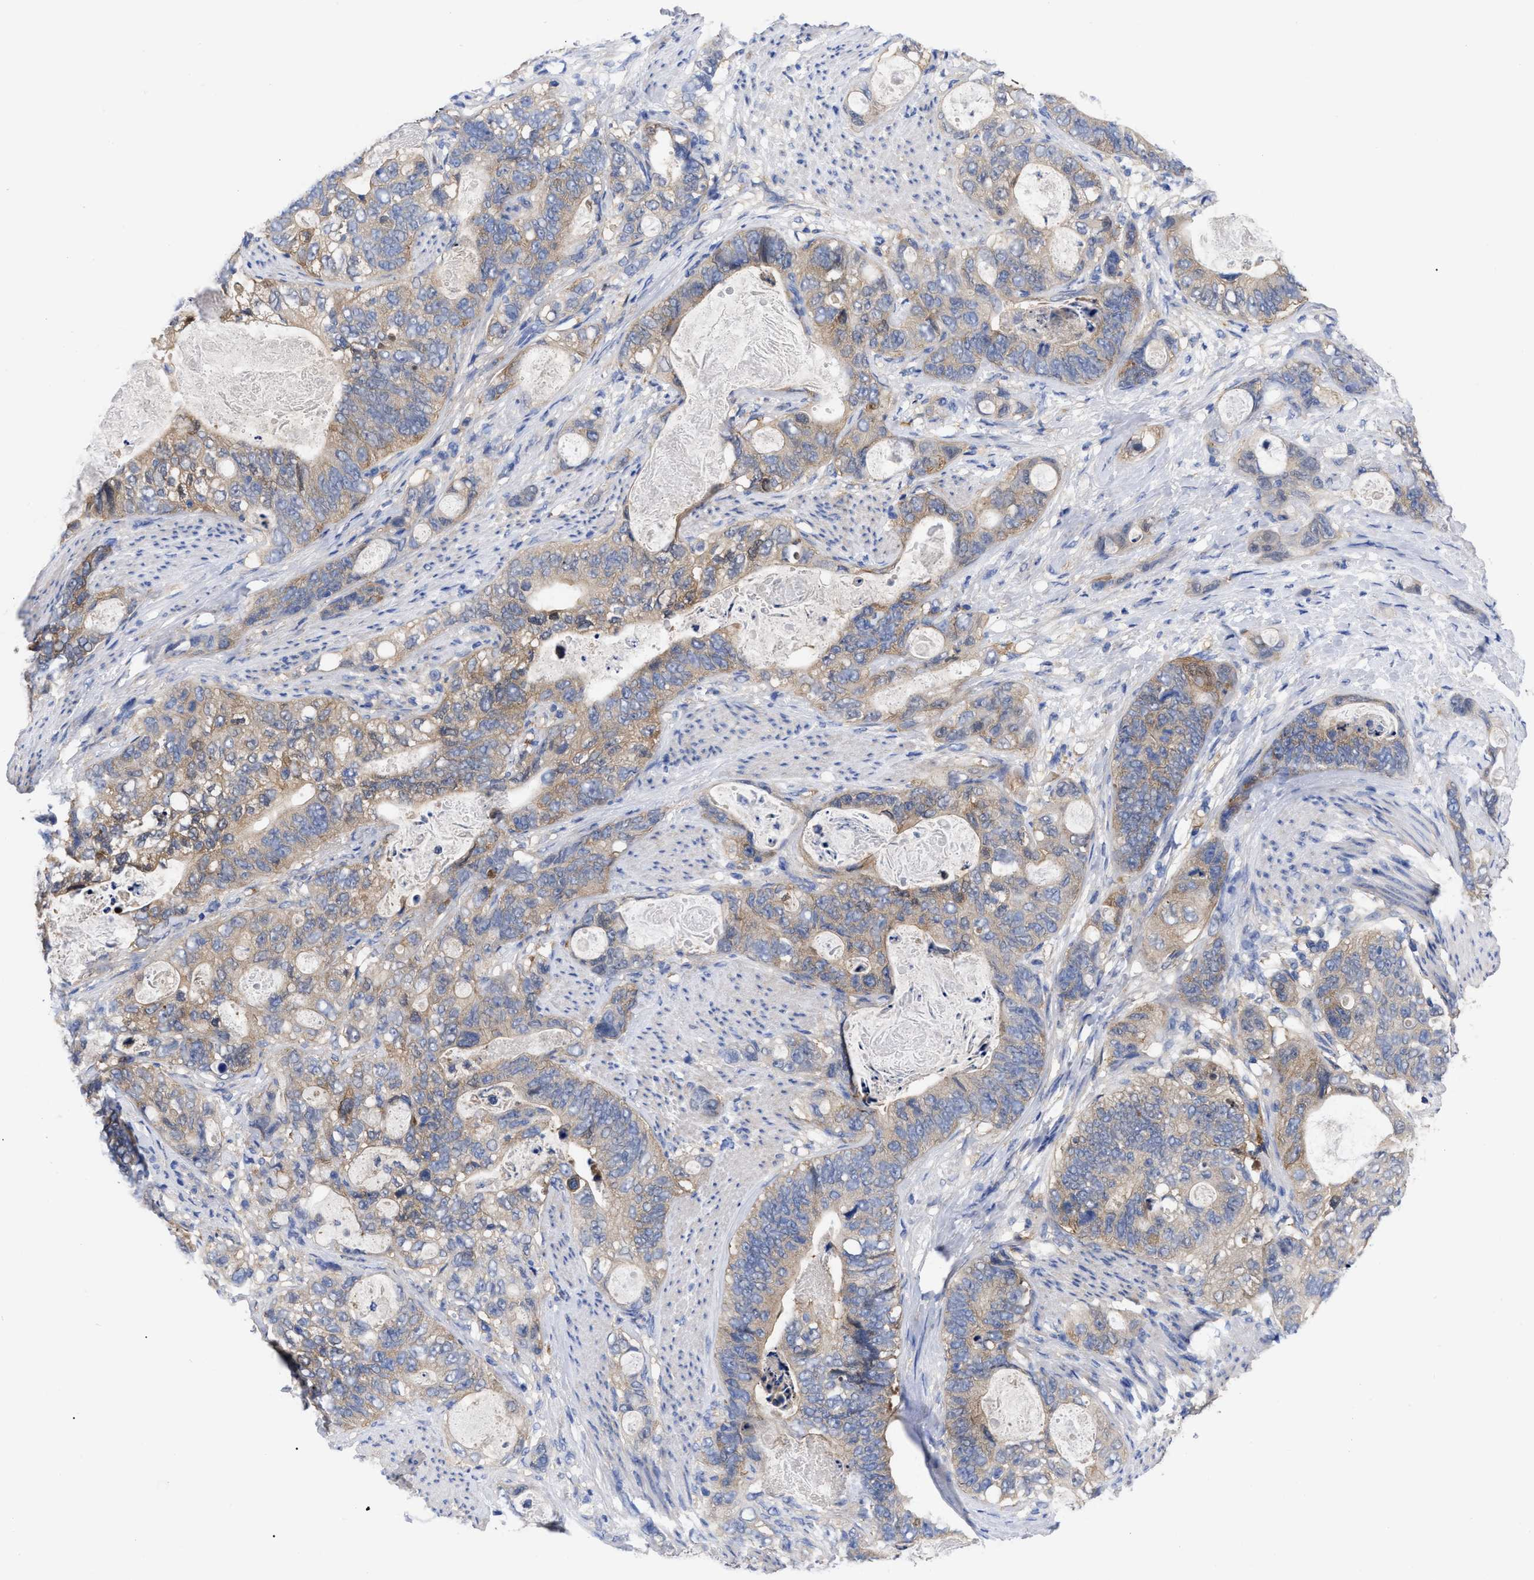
{"staining": {"intensity": "moderate", "quantity": ">75%", "location": "cytoplasmic/membranous"}, "tissue": "stomach cancer", "cell_type": "Tumor cells", "image_type": "cancer", "snomed": [{"axis": "morphology", "description": "Normal tissue, NOS"}, {"axis": "morphology", "description": "Adenocarcinoma, NOS"}, {"axis": "topography", "description": "Stomach"}], "caption": "Protein expression analysis of human stomach cancer reveals moderate cytoplasmic/membranous staining in approximately >75% of tumor cells. (DAB IHC, brown staining for protein, blue staining for nuclei).", "gene": "RBKS", "patient": {"sex": "female", "age": 89}}